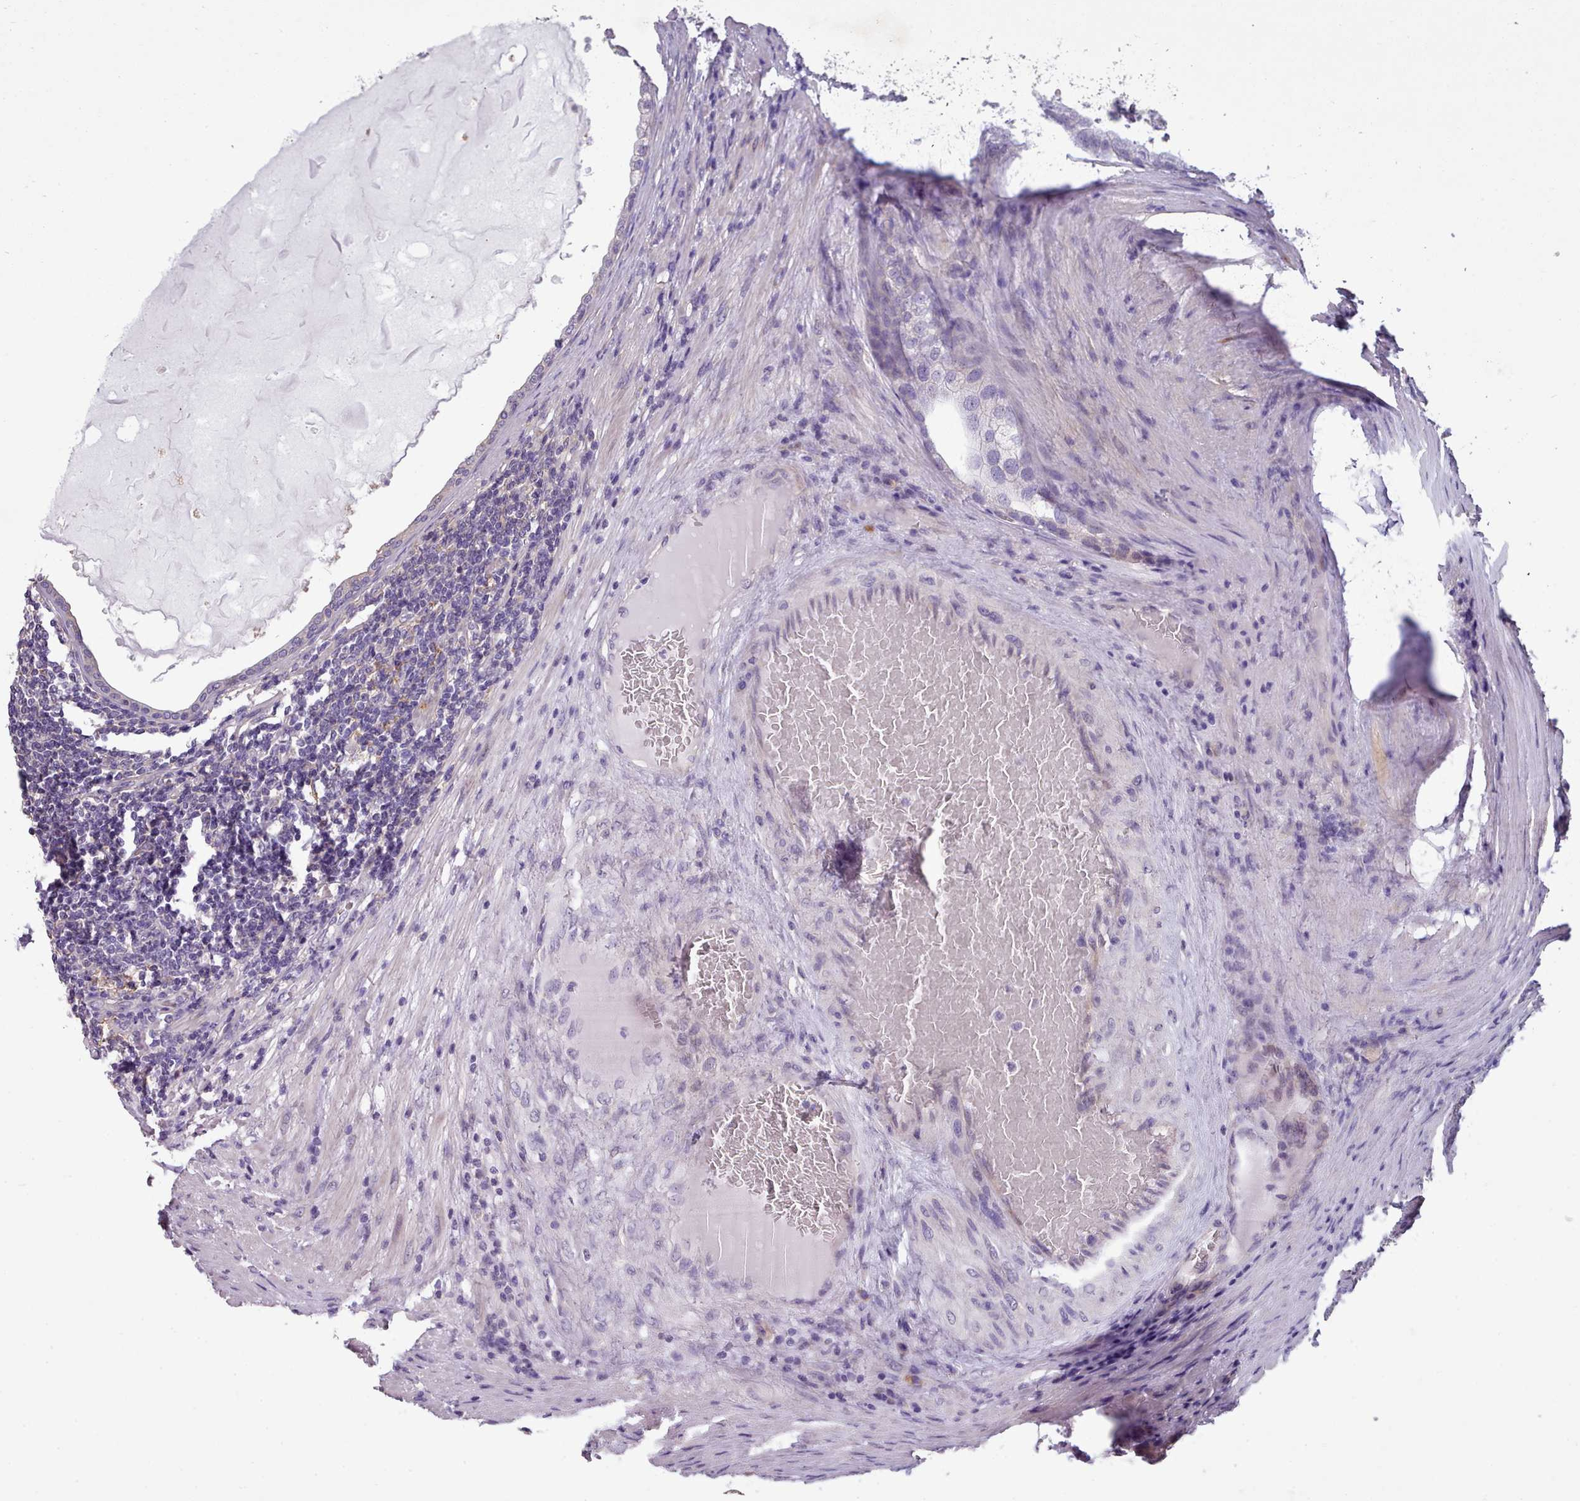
{"staining": {"intensity": "negative", "quantity": "none", "location": "none"}, "tissue": "prostate cancer", "cell_type": "Tumor cells", "image_type": "cancer", "snomed": [{"axis": "morphology", "description": "Adenocarcinoma, High grade"}, {"axis": "topography", "description": "Prostate"}], "caption": "Immunohistochemical staining of human prostate cancer (adenocarcinoma (high-grade)) exhibits no significant staining in tumor cells.", "gene": "DPF1", "patient": {"sex": "male", "age": 69}}